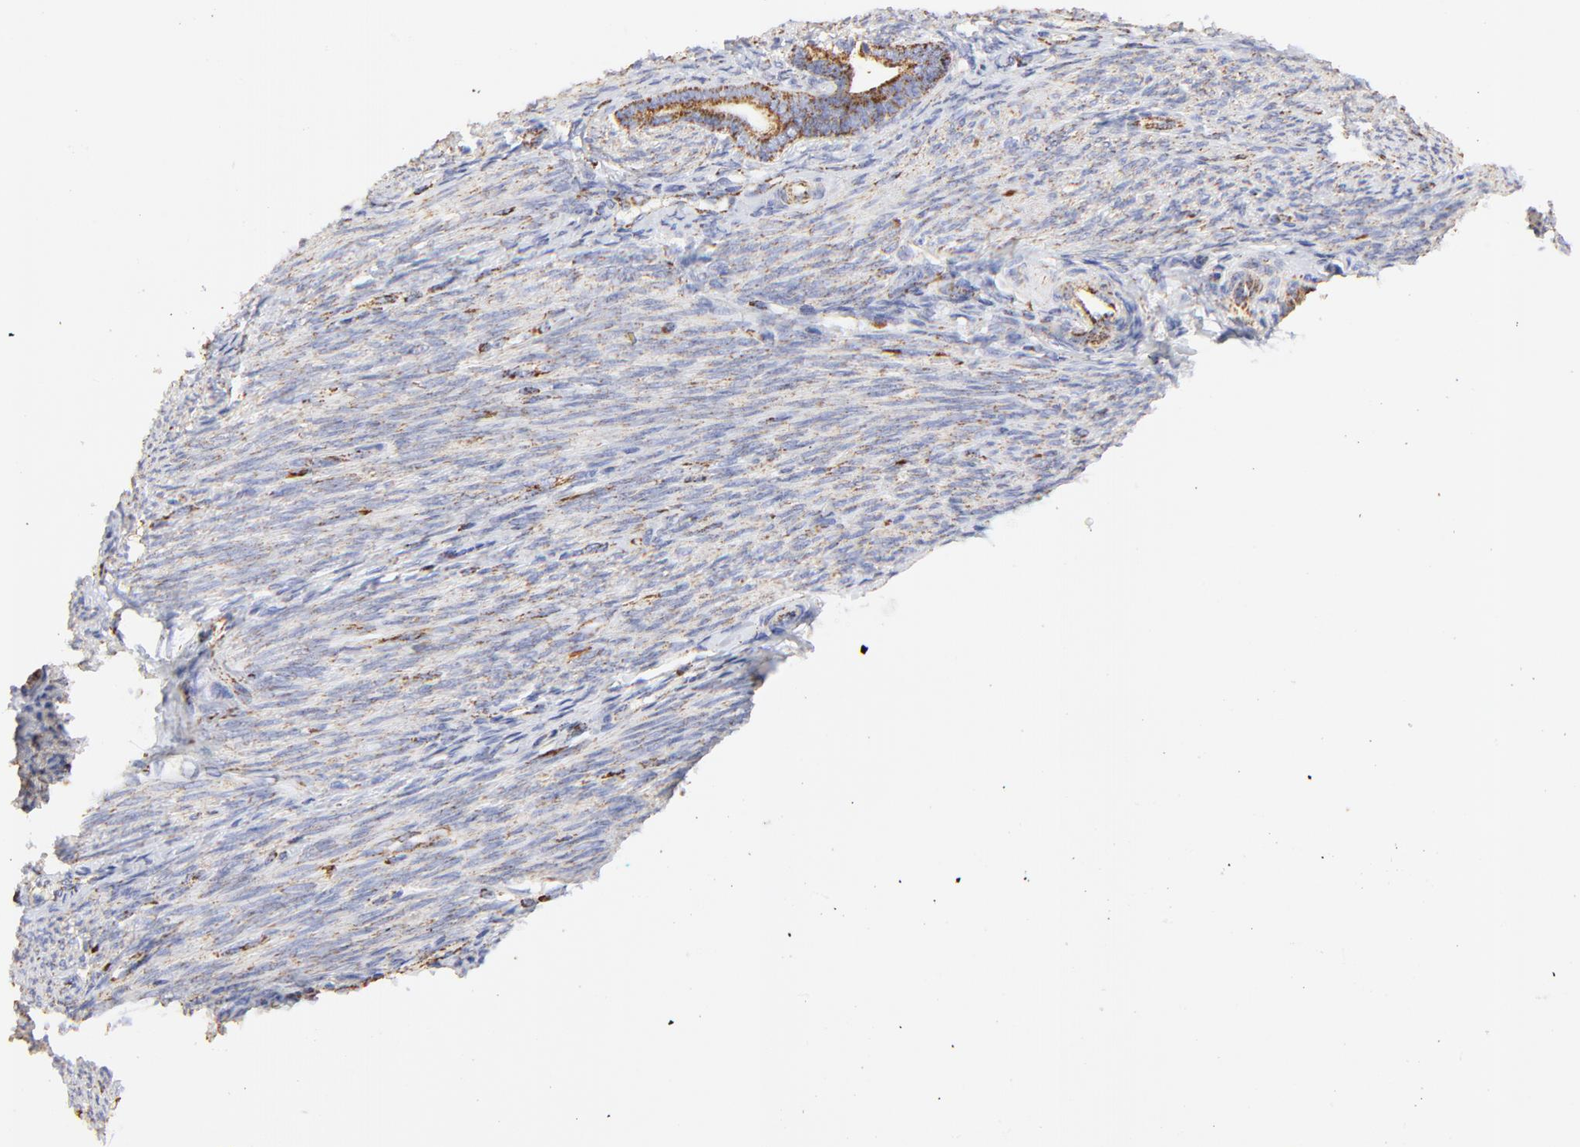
{"staining": {"intensity": "moderate", "quantity": ">75%", "location": "cytoplasmic/membranous"}, "tissue": "cervical cancer", "cell_type": "Tumor cells", "image_type": "cancer", "snomed": [{"axis": "morphology", "description": "Squamous cell carcinoma, NOS"}, {"axis": "topography", "description": "Cervix"}], "caption": "Cervical cancer (squamous cell carcinoma) was stained to show a protein in brown. There is medium levels of moderate cytoplasmic/membranous positivity in about >75% of tumor cells.", "gene": "COX4I1", "patient": {"sex": "female", "age": 54}}